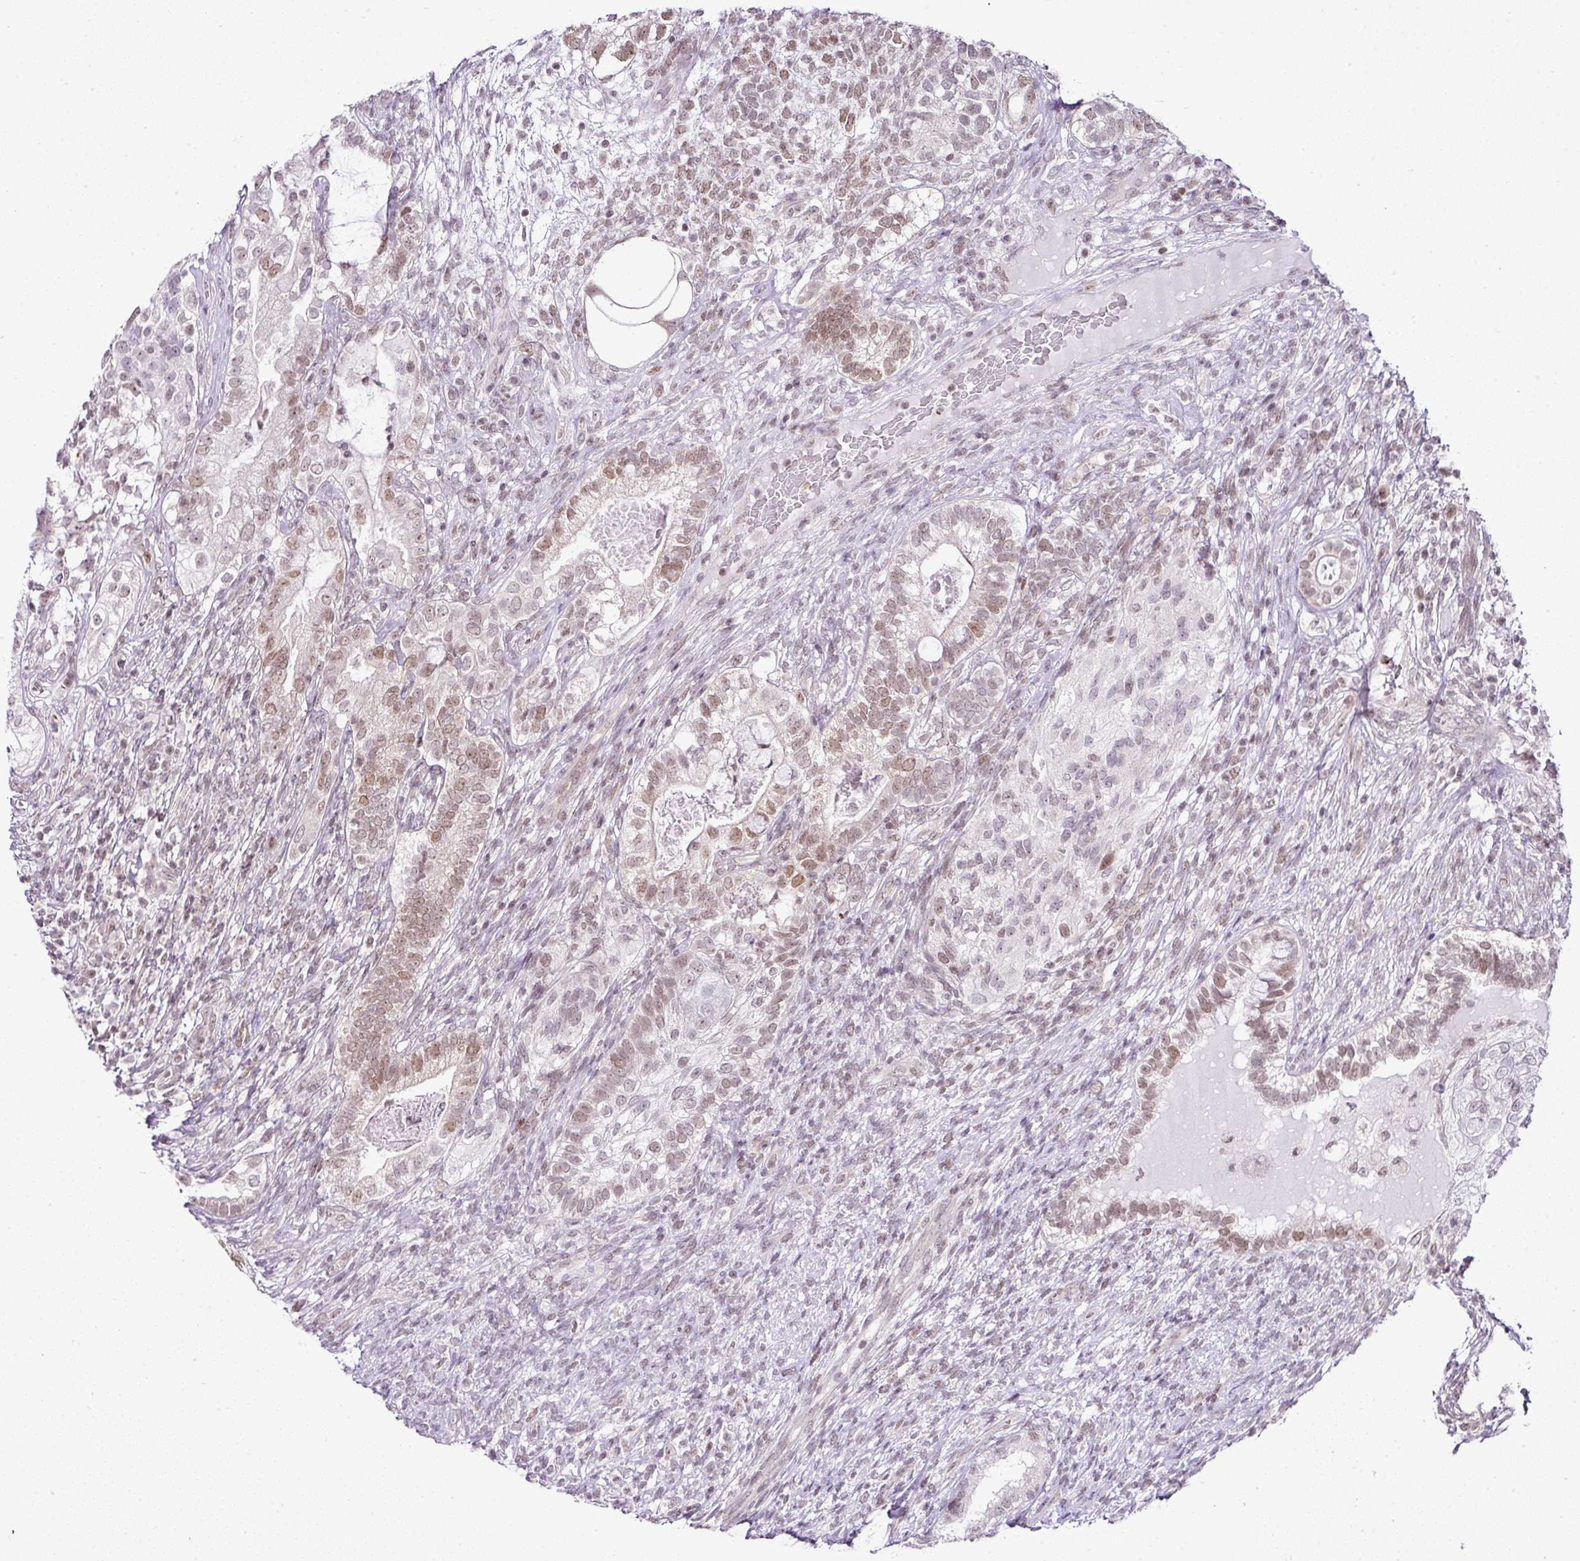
{"staining": {"intensity": "moderate", "quantity": "25%-75%", "location": "nuclear"}, "tissue": "testis cancer", "cell_type": "Tumor cells", "image_type": "cancer", "snomed": [{"axis": "morphology", "description": "Seminoma, NOS"}, {"axis": "morphology", "description": "Carcinoma, Embryonal, NOS"}, {"axis": "topography", "description": "Testis"}], "caption": "Seminoma (testis) stained for a protein (brown) exhibits moderate nuclear positive positivity in about 25%-75% of tumor cells.", "gene": "FAM32A", "patient": {"sex": "male", "age": 41}}